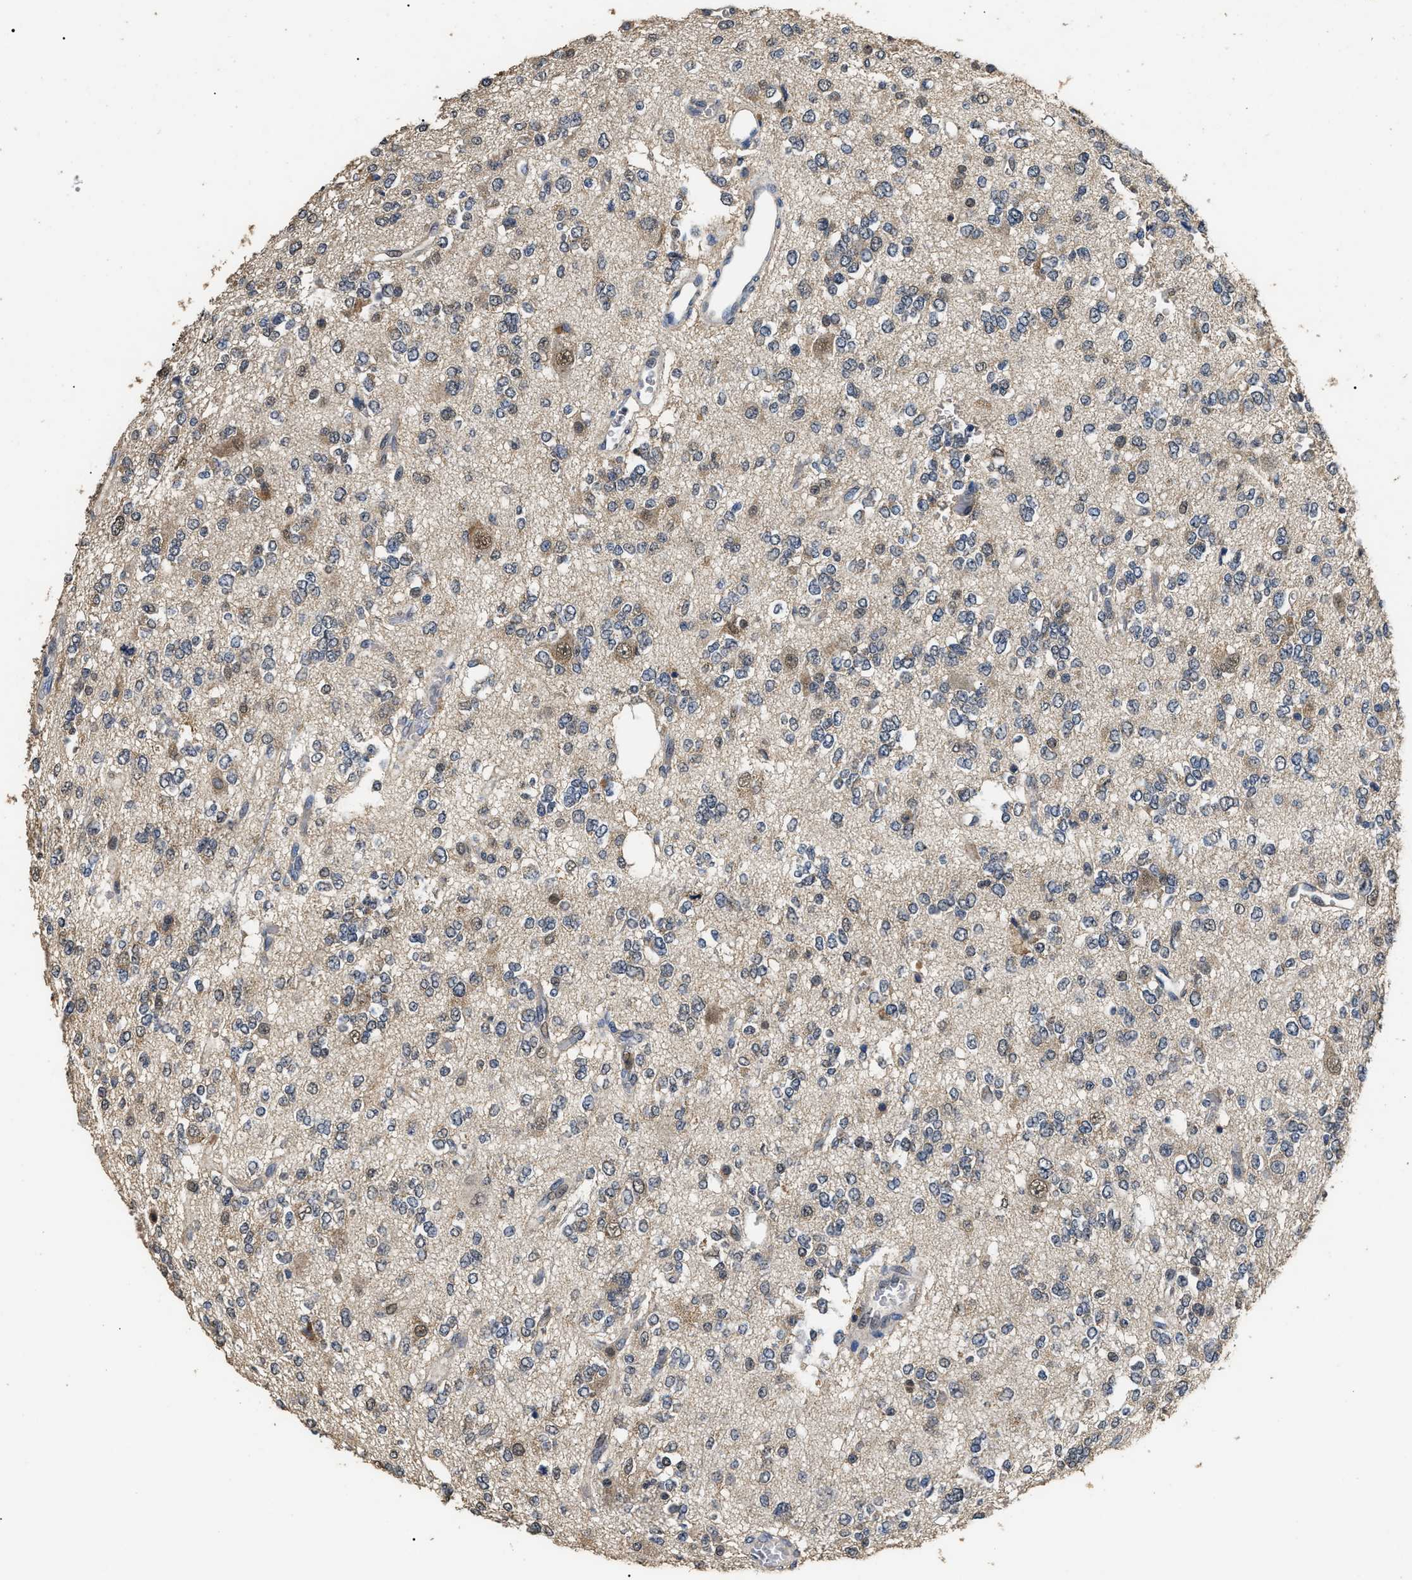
{"staining": {"intensity": "weak", "quantity": "<25%", "location": "nuclear"}, "tissue": "glioma", "cell_type": "Tumor cells", "image_type": "cancer", "snomed": [{"axis": "morphology", "description": "Glioma, malignant, Low grade"}, {"axis": "topography", "description": "Brain"}], "caption": "A photomicrograph of human glioma is negative for staining in tumor cells.", "gene": "PSMD8", "patient": {"sex": "male", "age": 38}}